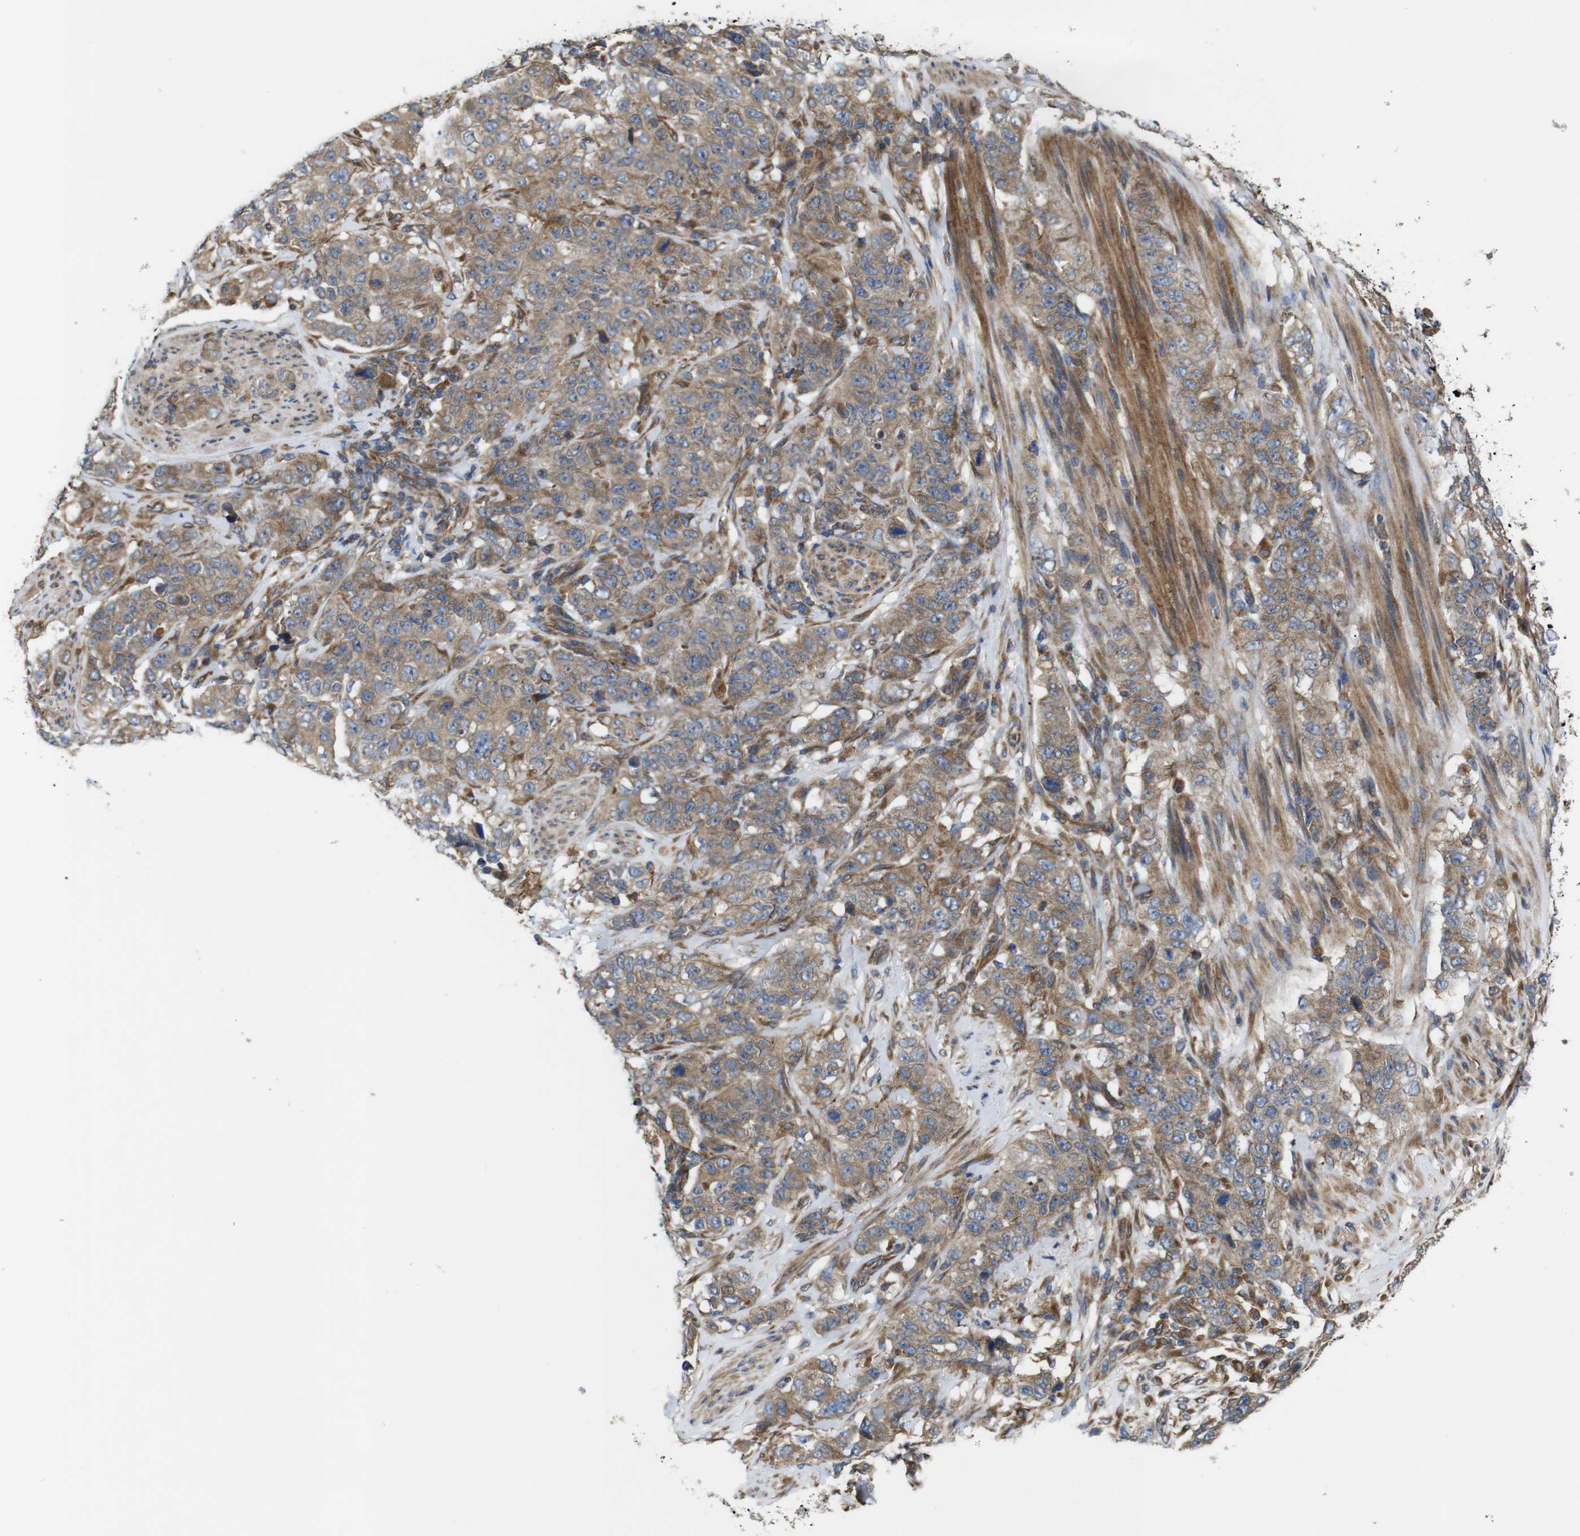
{"staining": {"intensity": "moderate", "quantity": ">75%", "location": "cytoplasmic/membranous"}, "tissue": "stomach cancer", "cell_type": "Tumor cells", "image_type": "cancer", "snomed": [{"axis": "morphology", "description": "Adenocarcinoma, NOS"}, {"axis": "topography", "description": "Stomach"}], "caption": "Human stomach cancer (adenocarcinoma) stained with a brown dye demonstrates moderate cytoplasmic/membranous positive expression in approximately >75% of tumor cells.", "gene": "POMK", "patient": {"sex": "male", "age": 48}}